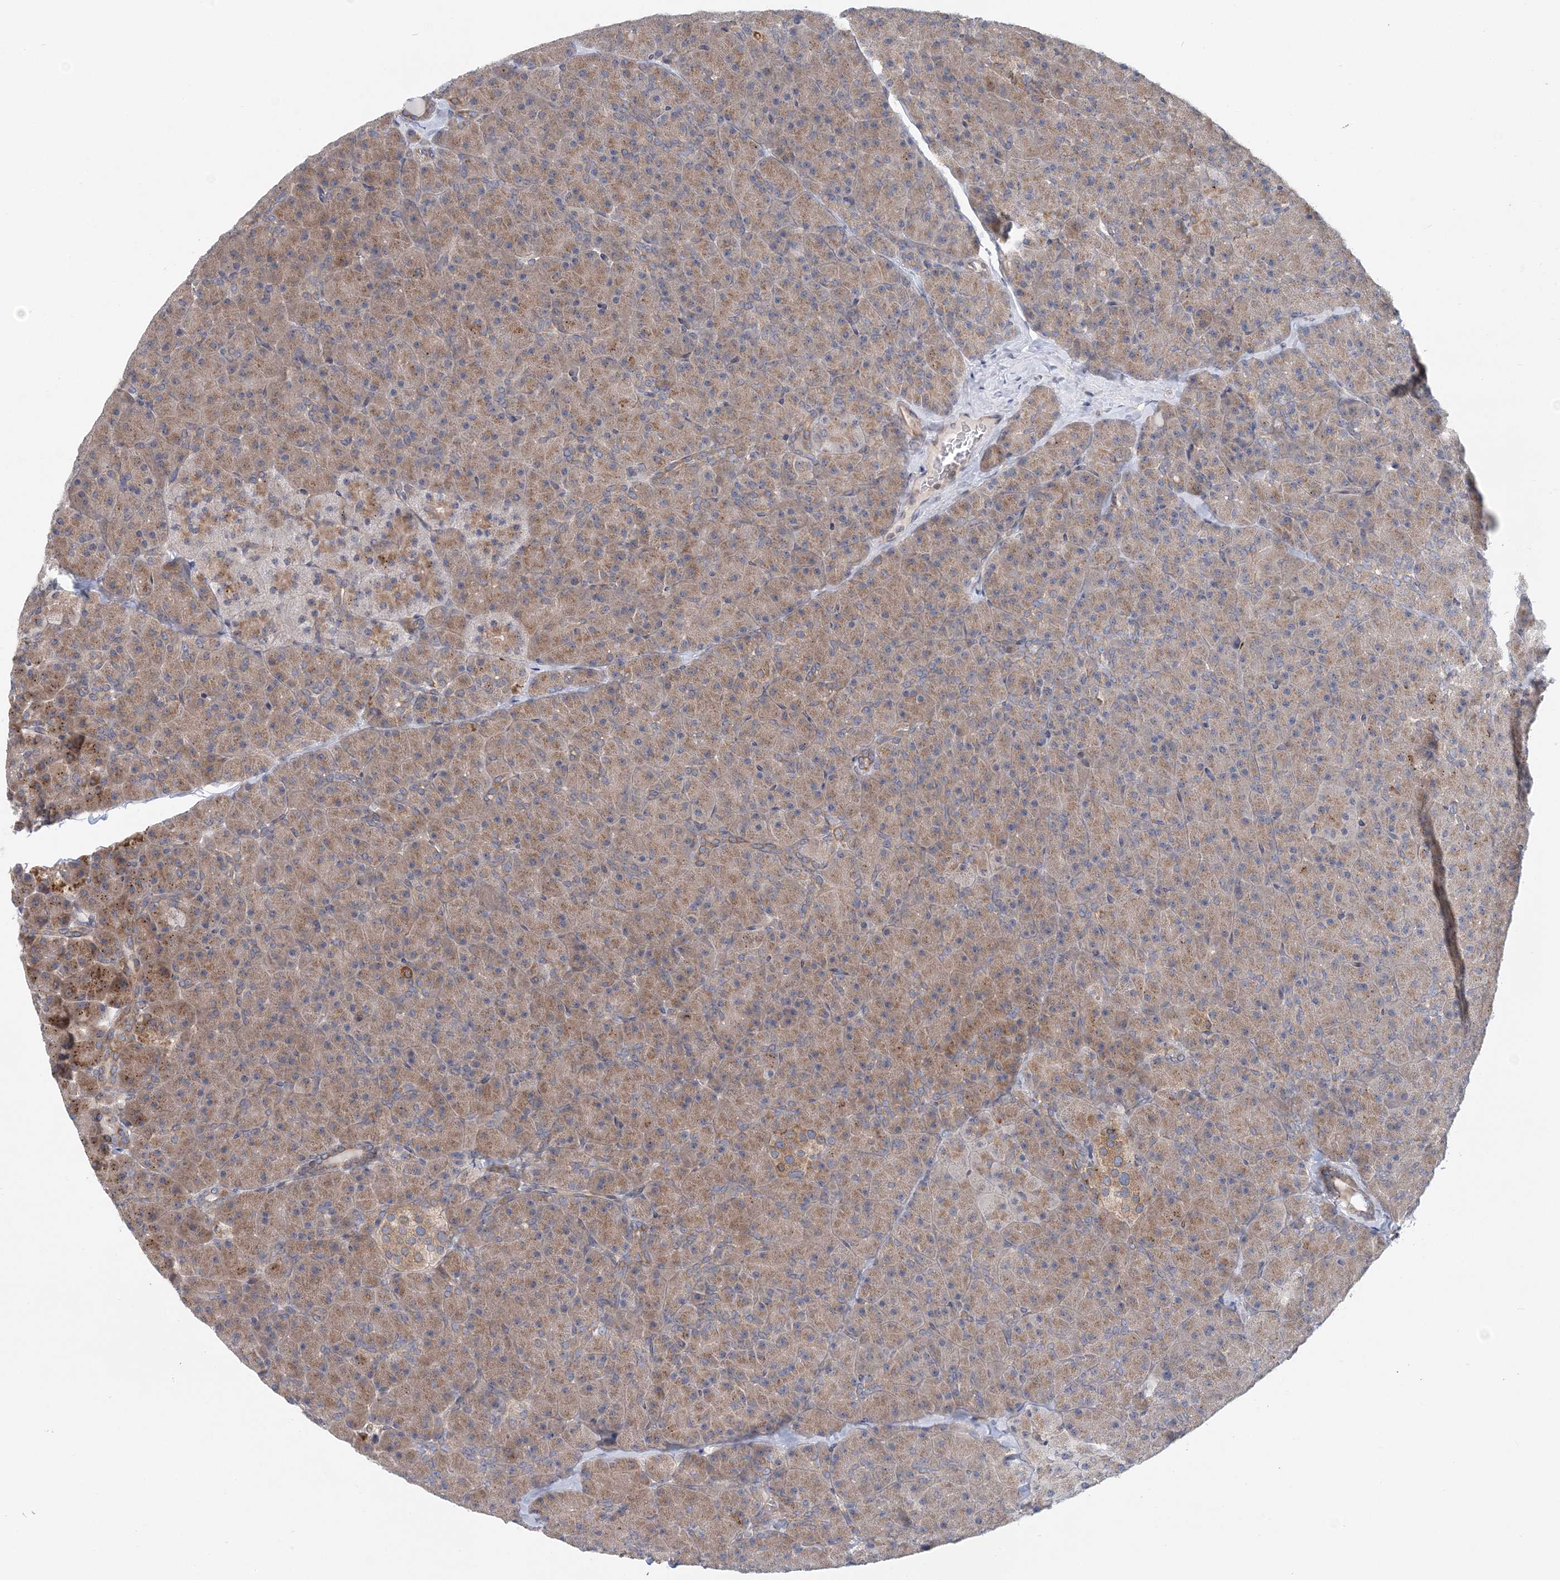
{"staining": {"intensity": "moderate", "quantity": ">75%", "location": "cytoplasmic/membranous"}, "tissue": "pancreas", "cell_type": "Exocrine glandular cells", "image_type": "normal", "snomed": [{"axis": "morphology", "description": "Normal tissue, NOS"}, {"axis": "topography", "description": "Pancreas"}], "caption": "Protein expression analysis of unremarkable human pancreas reveals moderate cytoplasmic/membranous expression in approximately >75% of exocrine glandular cells.", "gene": "PCYOX1L", "patient": {"sex": "male", "age": 36}}